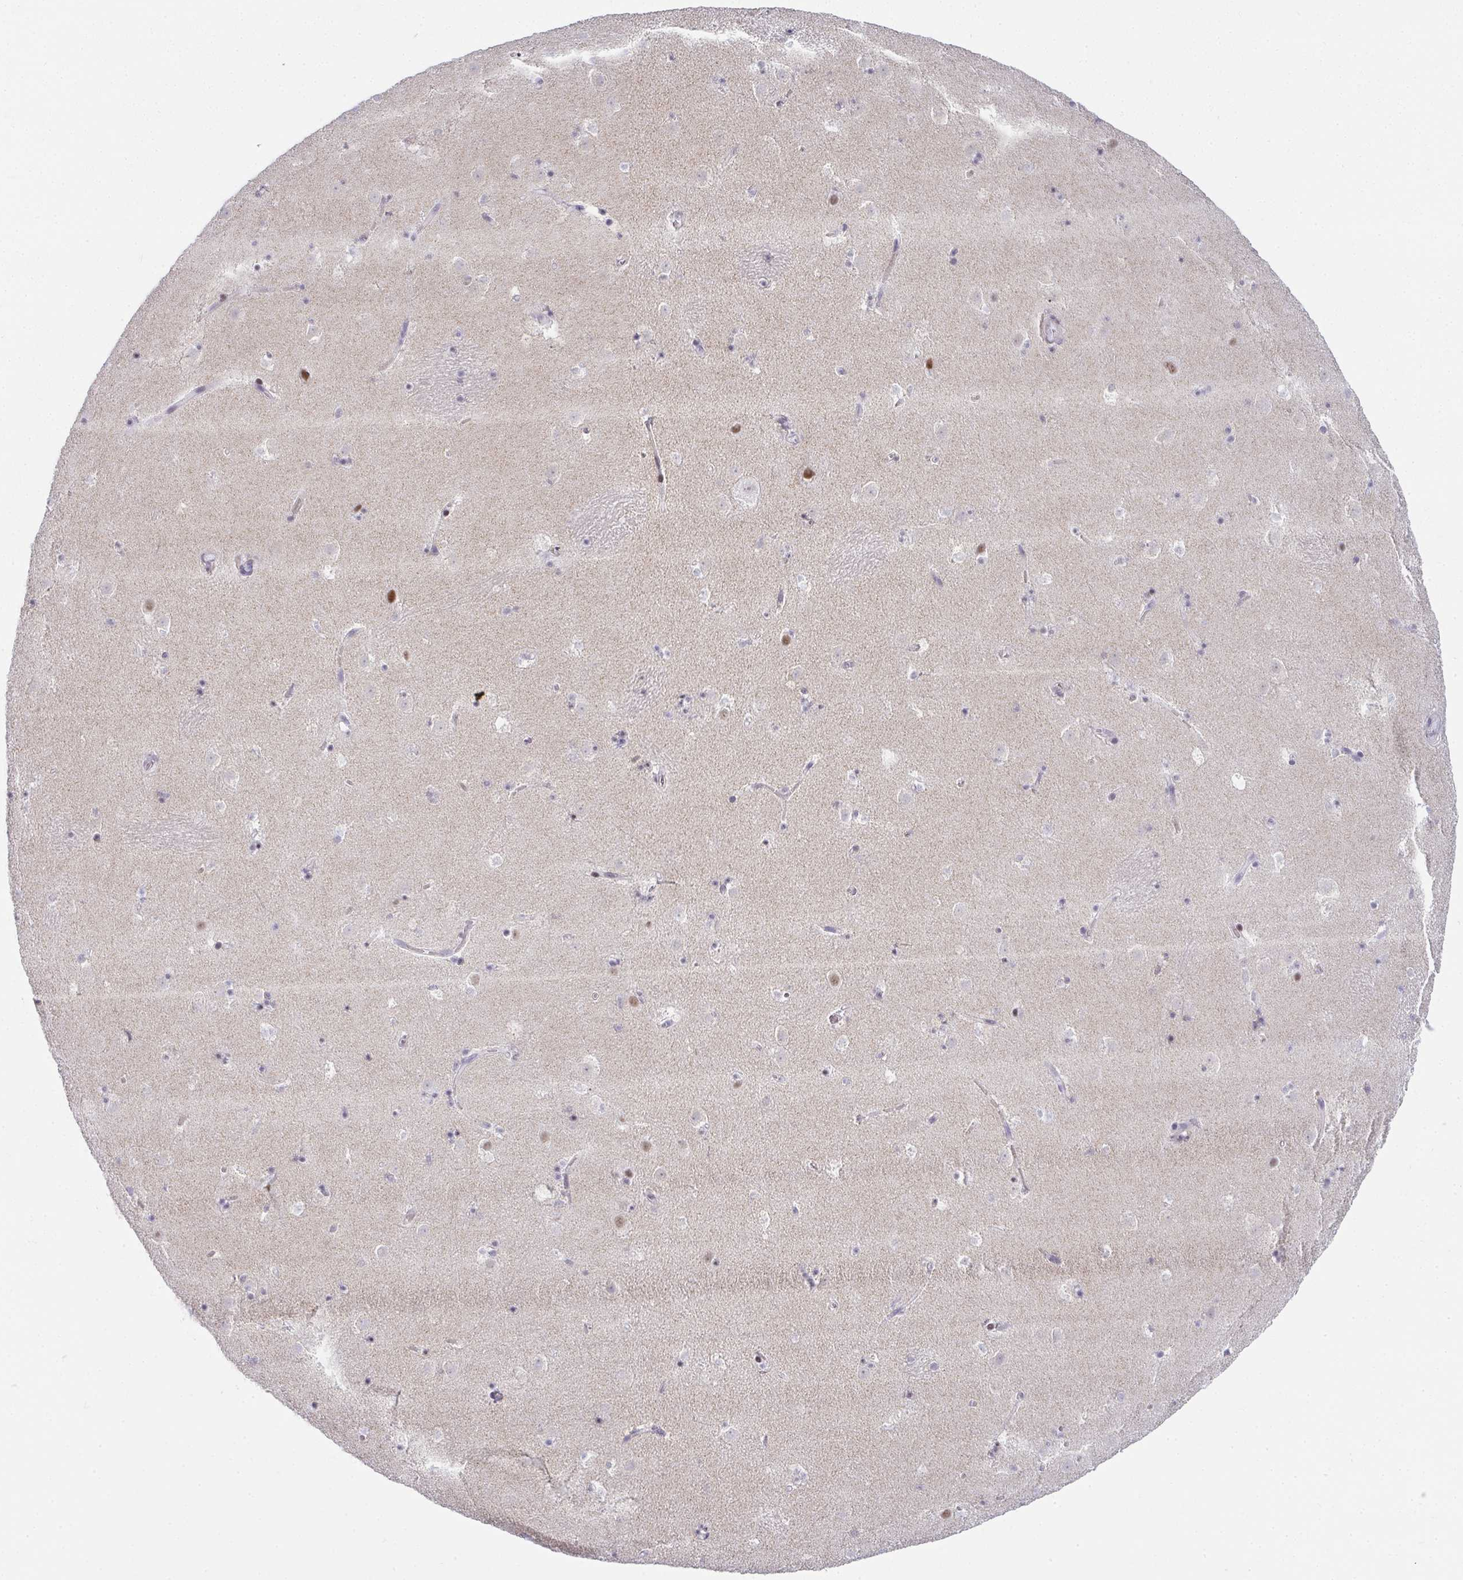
{"staining": {"intensity": "negative", "quantity": "none", "location": "none"}, "tissue": "caudate", "cell_type": "Glial cells", "image_type": "normal", "snomed": [{"axis": "morphology", "description": "Normal tissue, NOS"}, {"axis": "topography", "description": "Lateral ventricle wall"}], "caption": "This is a histopathology image of IHC staining of benign caudate, which shows no staining in glial cells.", "gene": "TNMD", "patient": {"sex": "male", "age": 37}}